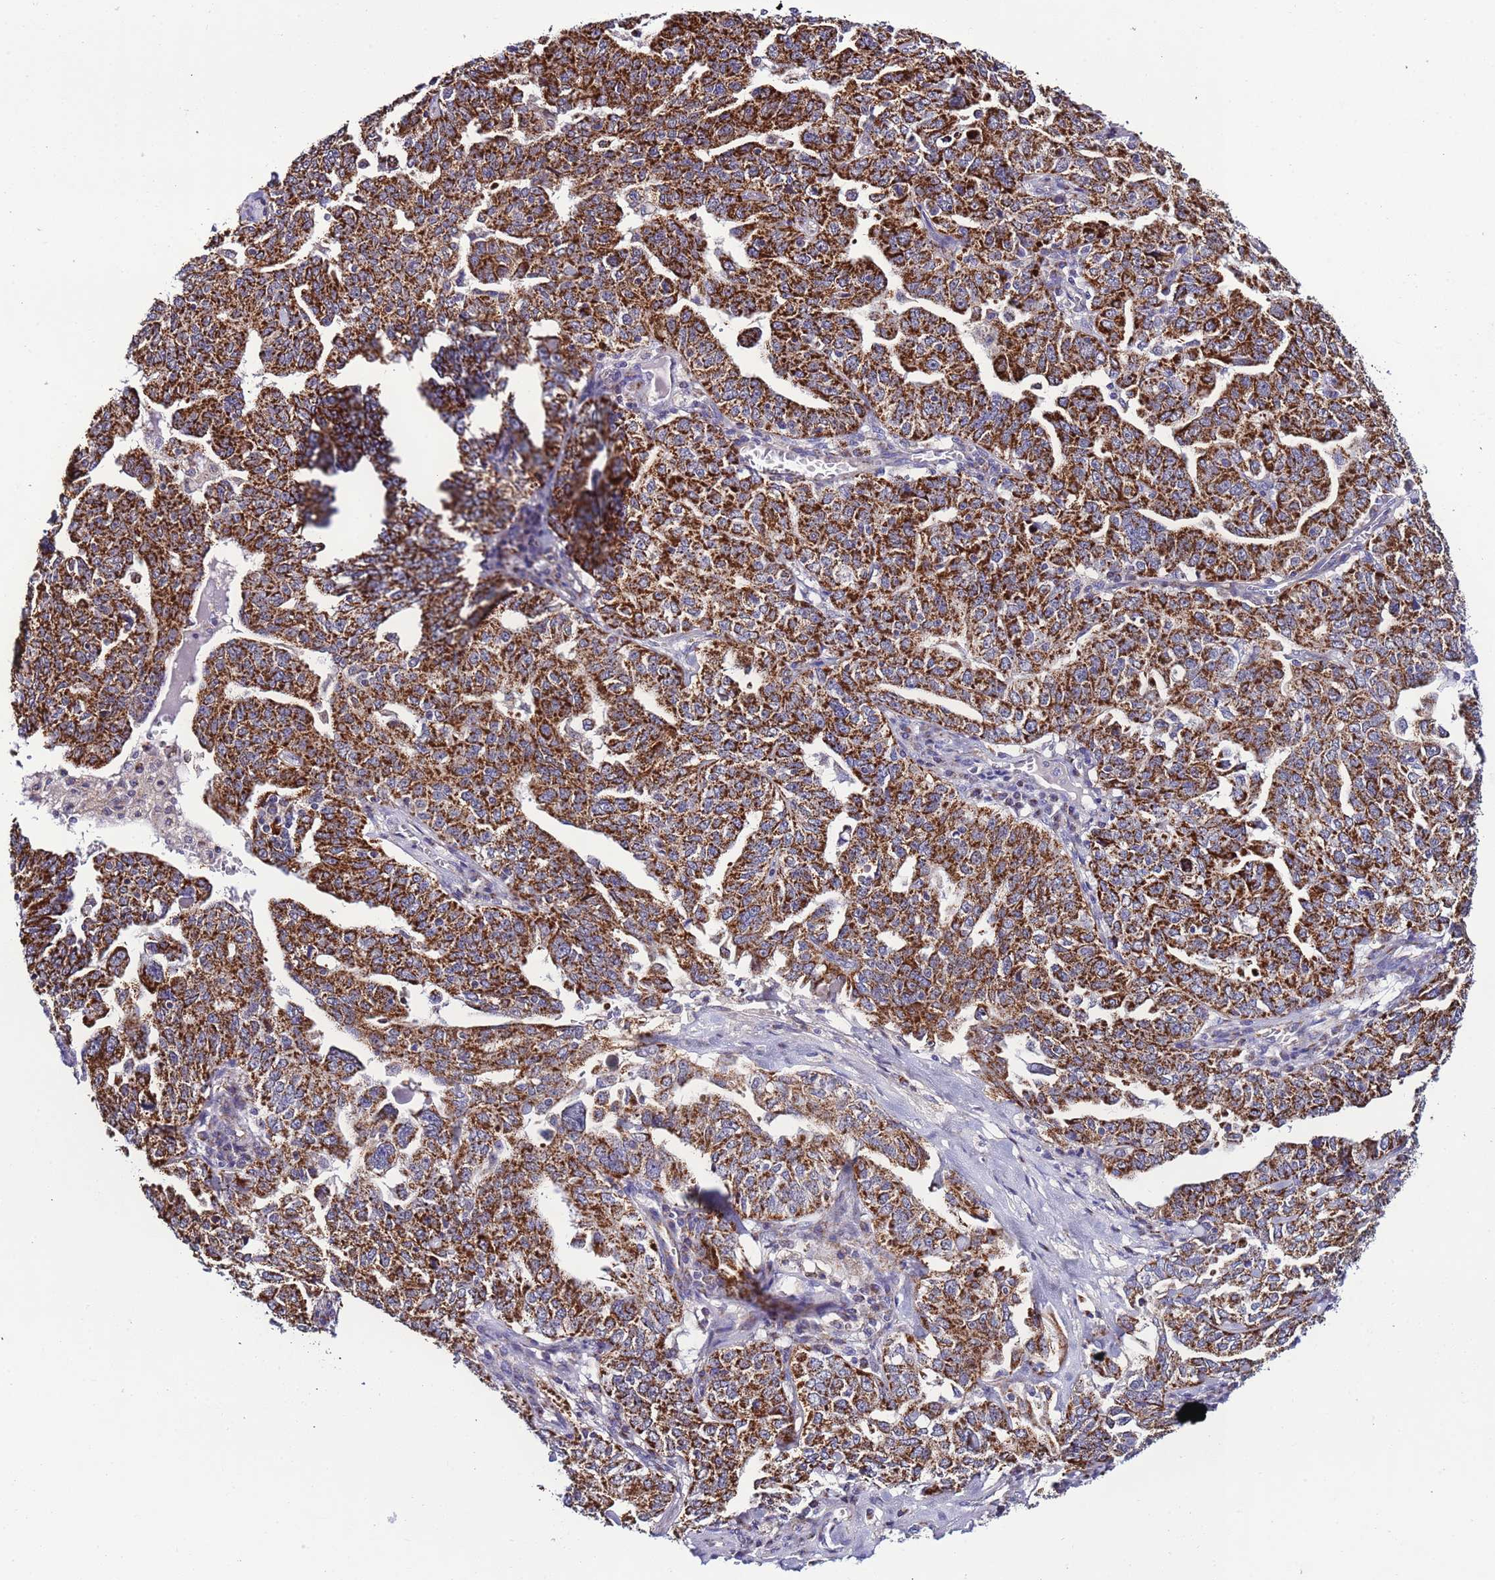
{"staining": {"intensity": "strong", "quantity": ">75%", "location": "cytoplasmic/membranous"}, "tissue": "ovarian cancer", "cell_type": "Tumor cells", "image_type": "cancer", "snomed": [{"axis": "morphology", "description": "Carcinoma, endometroid"}, {"axis": "topography", "description": "Ovary"}], "caption": "An immunohistochemistry (IHC) image of neoplastic tissue is shown. Protein staining in brown highlights strong cytoplasmic/membranous positivity in ovarian cancer (endometroid carcinoma) within tumor cells. The protein of interest is stained brown, and the nuclei are stained in blue (DAB (3,3'-diaminobenzidine) IHC with brightfield microscopy, high magnification).", "gene": "UEVLD", "patient": {"sex": "female", "age": 62}}